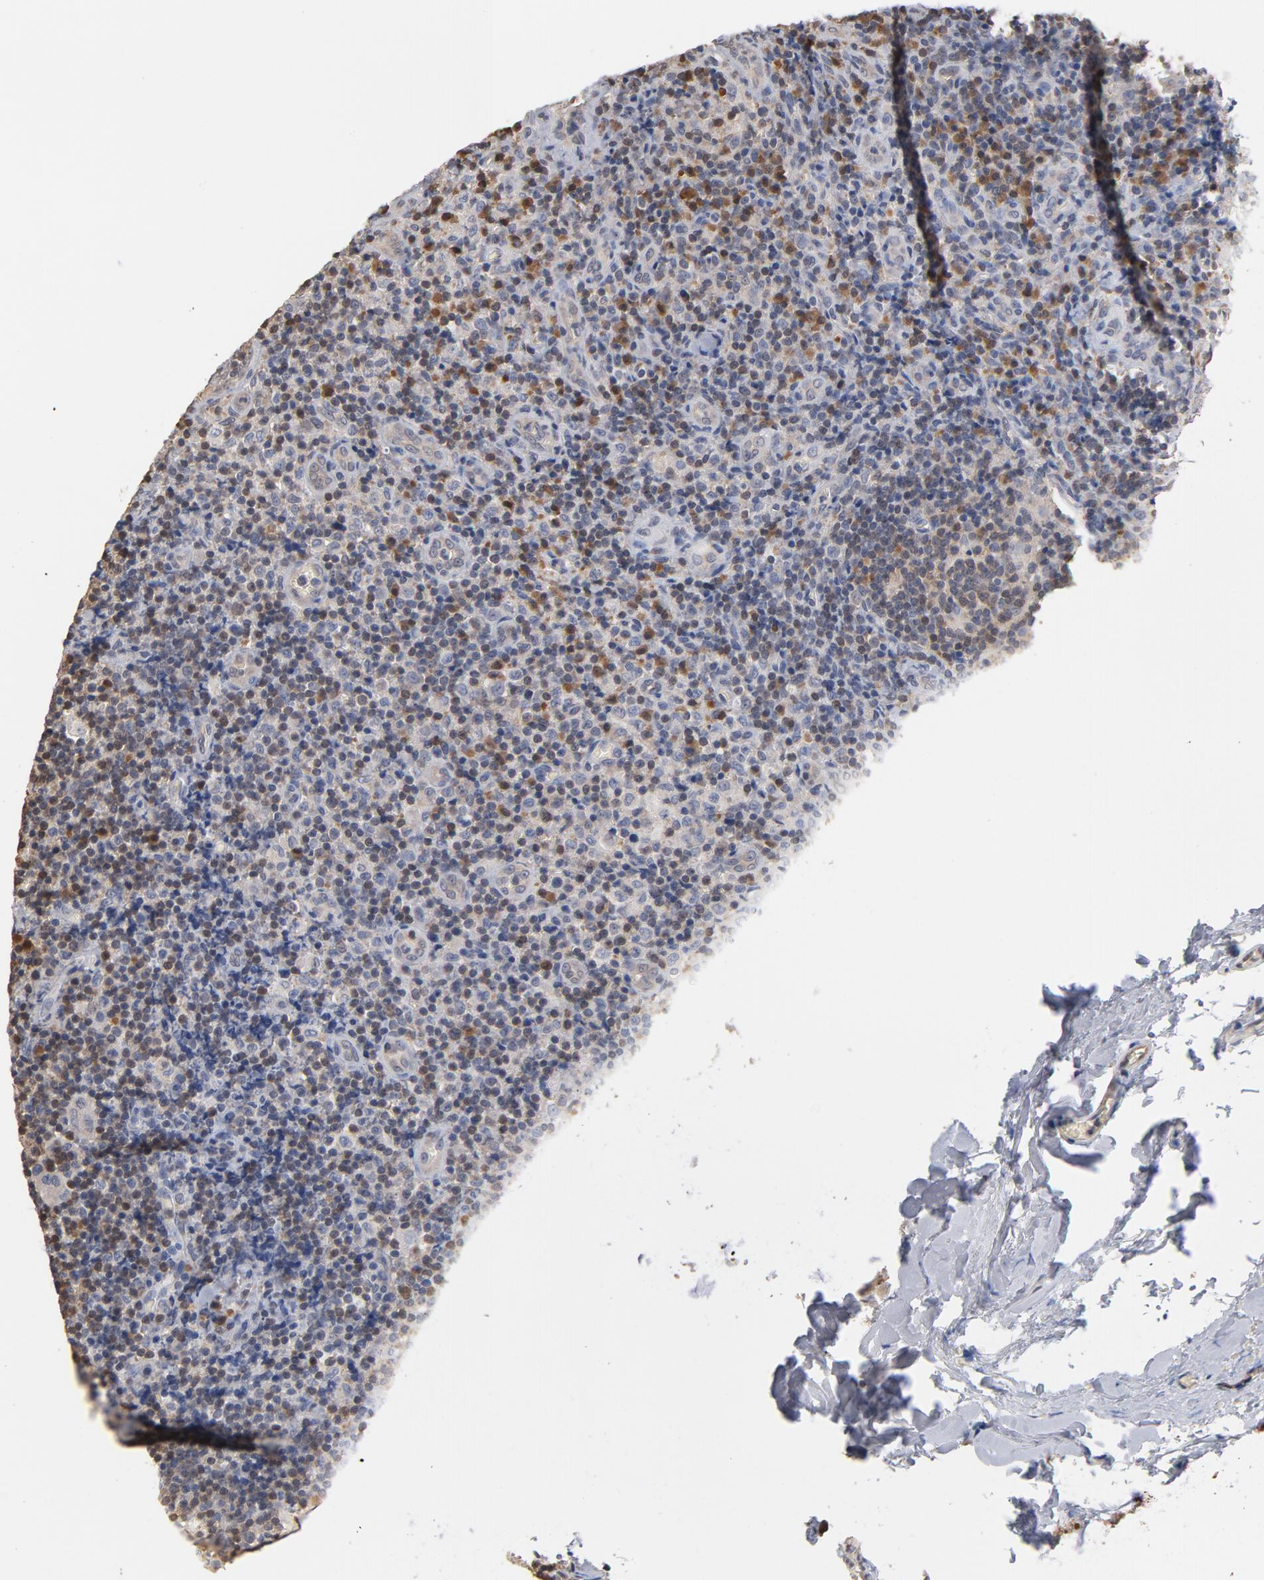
{"staining": {"intensity": "weak", "quantity": "25%-75%", "location": "cytoplasmic/membranous"}, "tissue": "lymph node", "cell_type": "Germinal center cells", "image_type": "normal", "snomed": [{"axis": "morphology", "description": "Normal tissue, NOS"}, {"axis": "morphology", "description": "Inflammation, NOS"}, {"axis": "topography", "description": "Lymph node"}], "caption": "Protein positivity by immunohistochemistry (IHC) displays weak cytoplasmic/membranous expression in about 25%-75% of germinal center cells in unremarkable lymph node.", "gene": "MIF", "patient": {"sex": "male", "age": 46}}